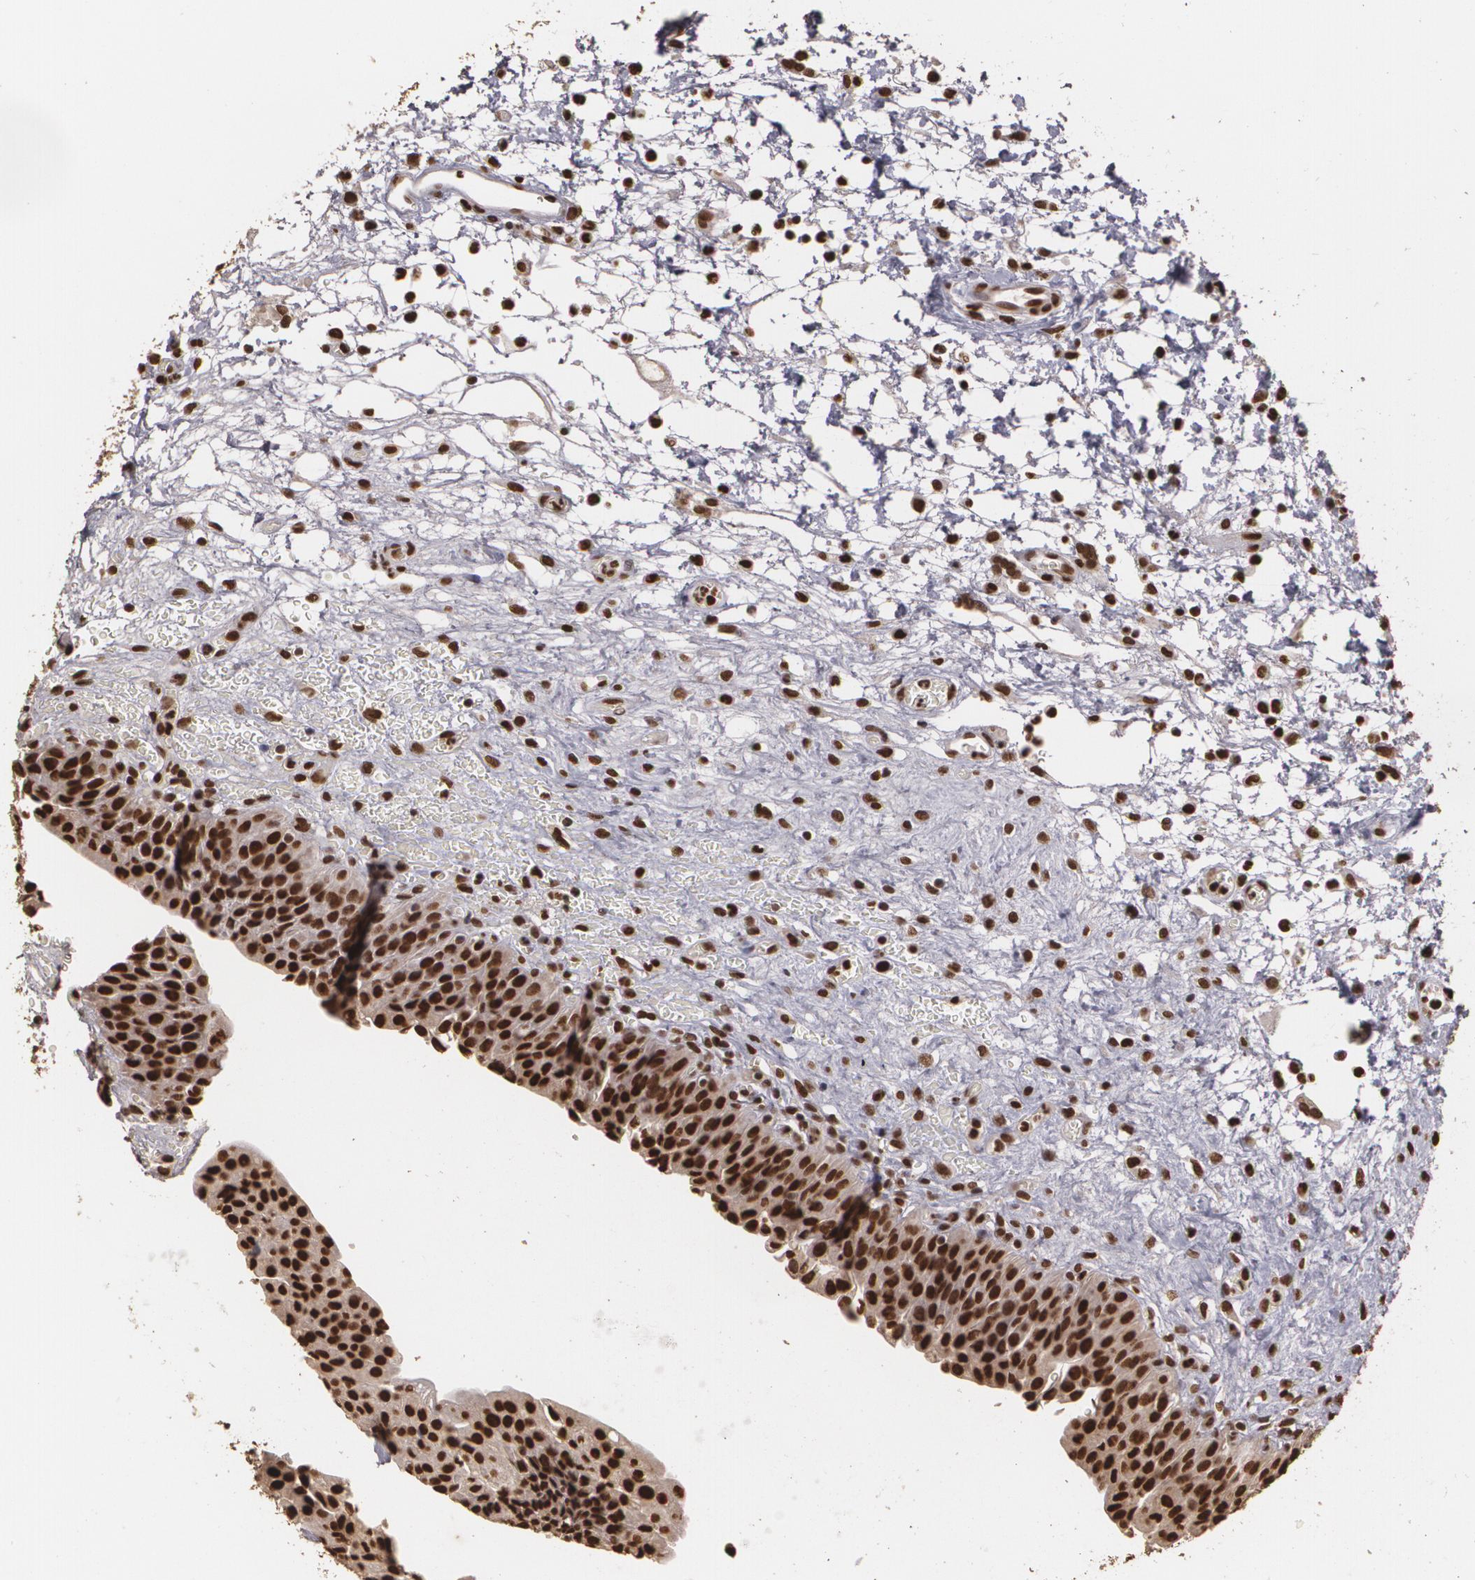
{"staining": {"intensity": "strong", "quantity": ">75%", "location": "nuclear"}, "tissue": "urinary bladder", "cell_type": "Urothelial cells", "image_type": "normal", "snomed": [{"axis": "morphology", "description": "Normal tissue, NOS"}, {"axis": "topography", "description": "Smooth muscle"}, {"axis": "topography", "description": "Urinary bladder"}], "caption": "Protein staining of normal urinary bladder reveals strong nuclear positivity in approximately >75% of urothelial cells. The staining is performed using DAB (3,3'-diaminobenzidine) brown chromogen to label protein expression. The nuclei are counter-stained blue using hematoxylin.", "gene": "RCOR1", "patient": {"sex": "male", "age": 35}}